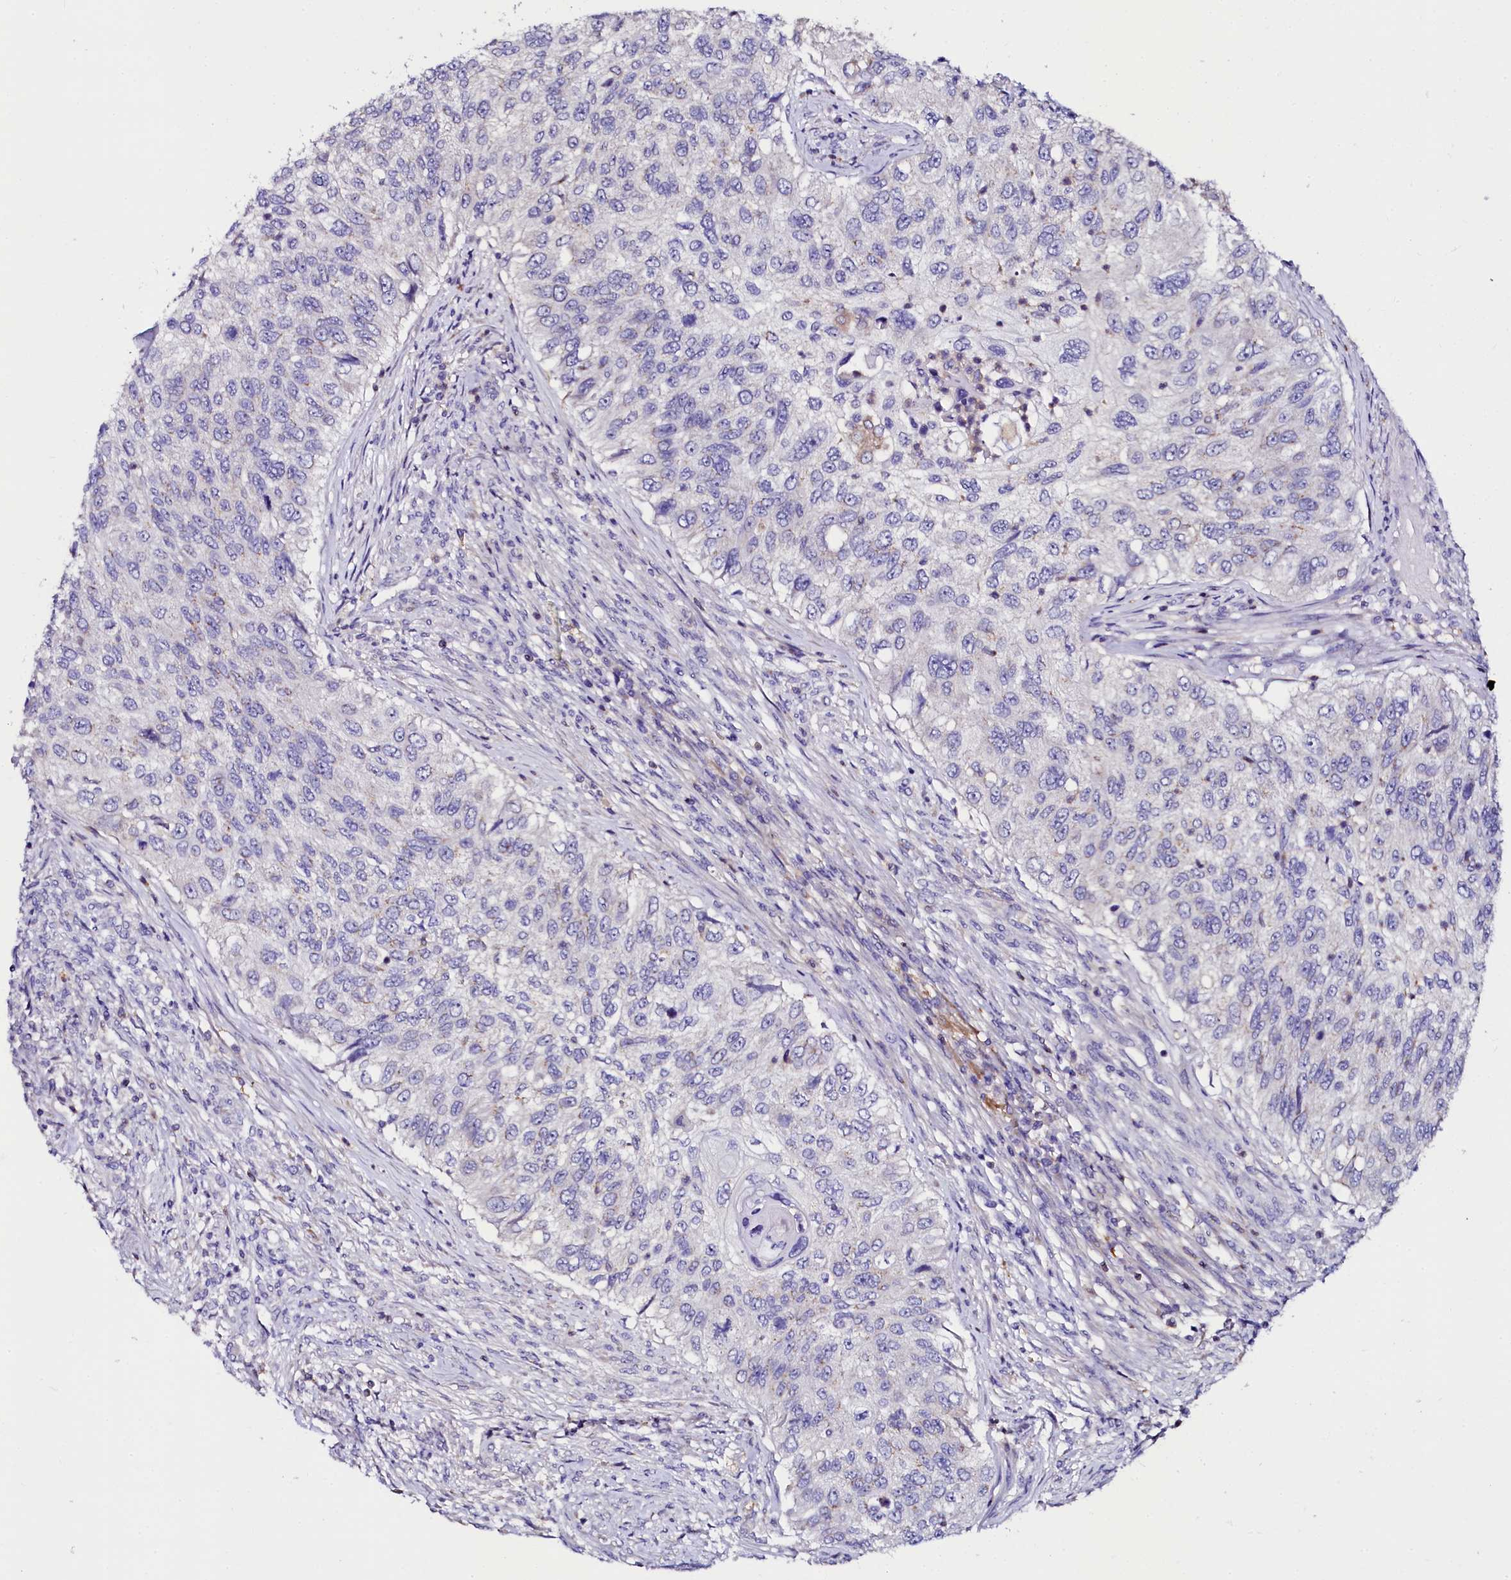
{"staining": {"intensity": "negative", "quantity": "none", "location": "none"}, "tissue": "urothelial cancer", "cell_type": "Tumor cells", "image_type": "cancer", "snomed": [{"axis": "morphology", "description": "Urothelial carcinoma, High grade"}, {"axis": "topography", "description": "Urinary bladder"}], "caption": "IHC photomicrograph of neoplastic tissue: urothelial cancer stained with DAB (3,3'-diaminobenzidine) demonstrates no significant protein staining in tumor cells. The staining was performed using DAB (3,3'-diaminobenzidine) to visualize the protein expression in brown, while the nuclei were stained in blue with hematoxylin (Magnification: 20x).", "gene": "OTOL1", "patient": {"sex": "female", "age": 60}}